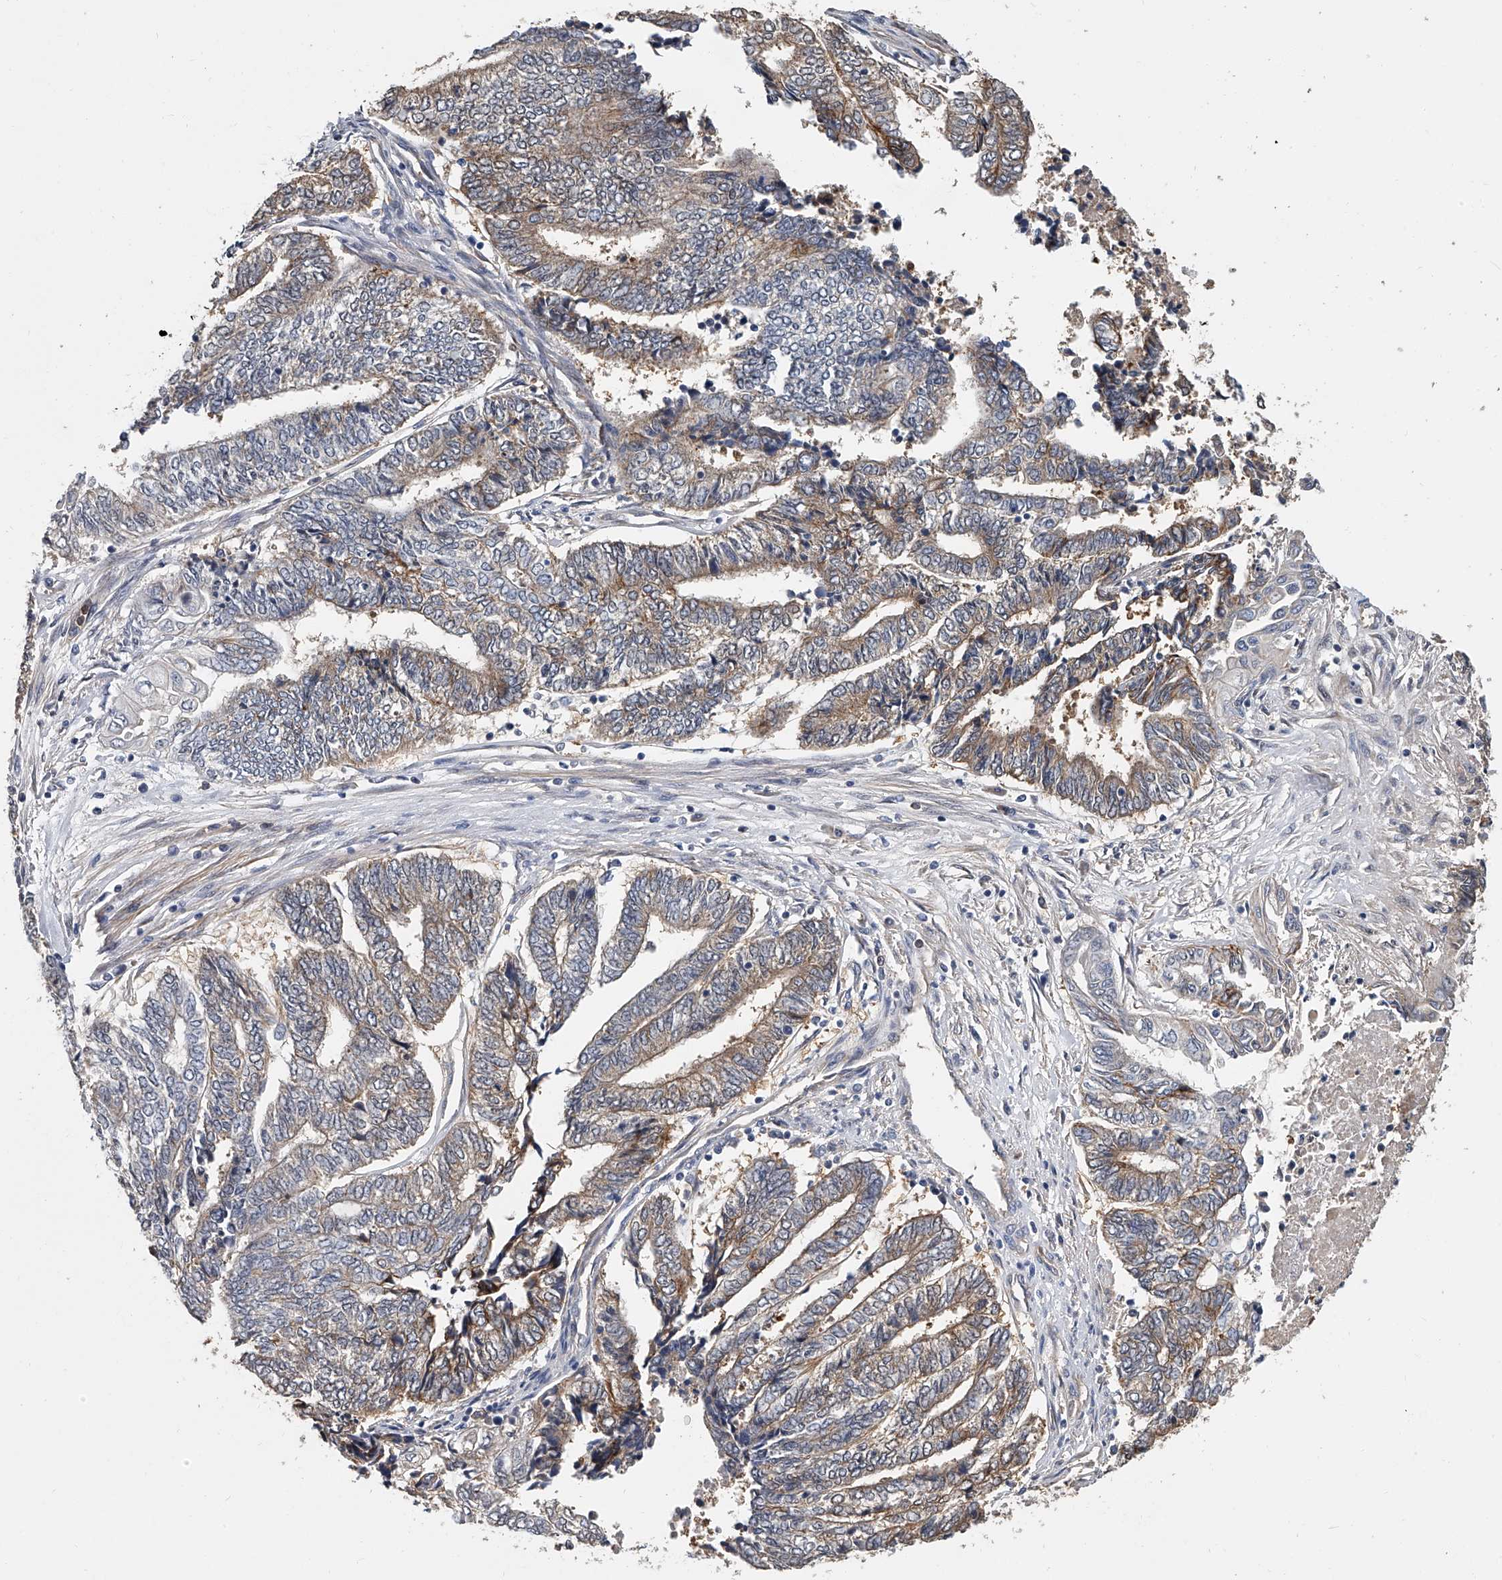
{"staining": {"intensity": "weak", "quantity": "25%-75%", "location": "cytoplasmic/membranous"}, "tissue": "endometrial cancer", "cell_type": "Tumor cells", "image_type": "cancer", "snomed": [{"axis": "morphology", "description": "Adenocarcinoma, NOS"}, {"axis": "topography", "description": "Uterus"}, {"axis": "topography", "description": "Endometrium"}], "caption": "Brown immunohistochemical staining in endometrial cancer reveals weak cytoplasmic/membranous expression in about 25%-75% of tumor cells.", "gene": "CD200", "patient": {"sex": "female", "age": 70}}